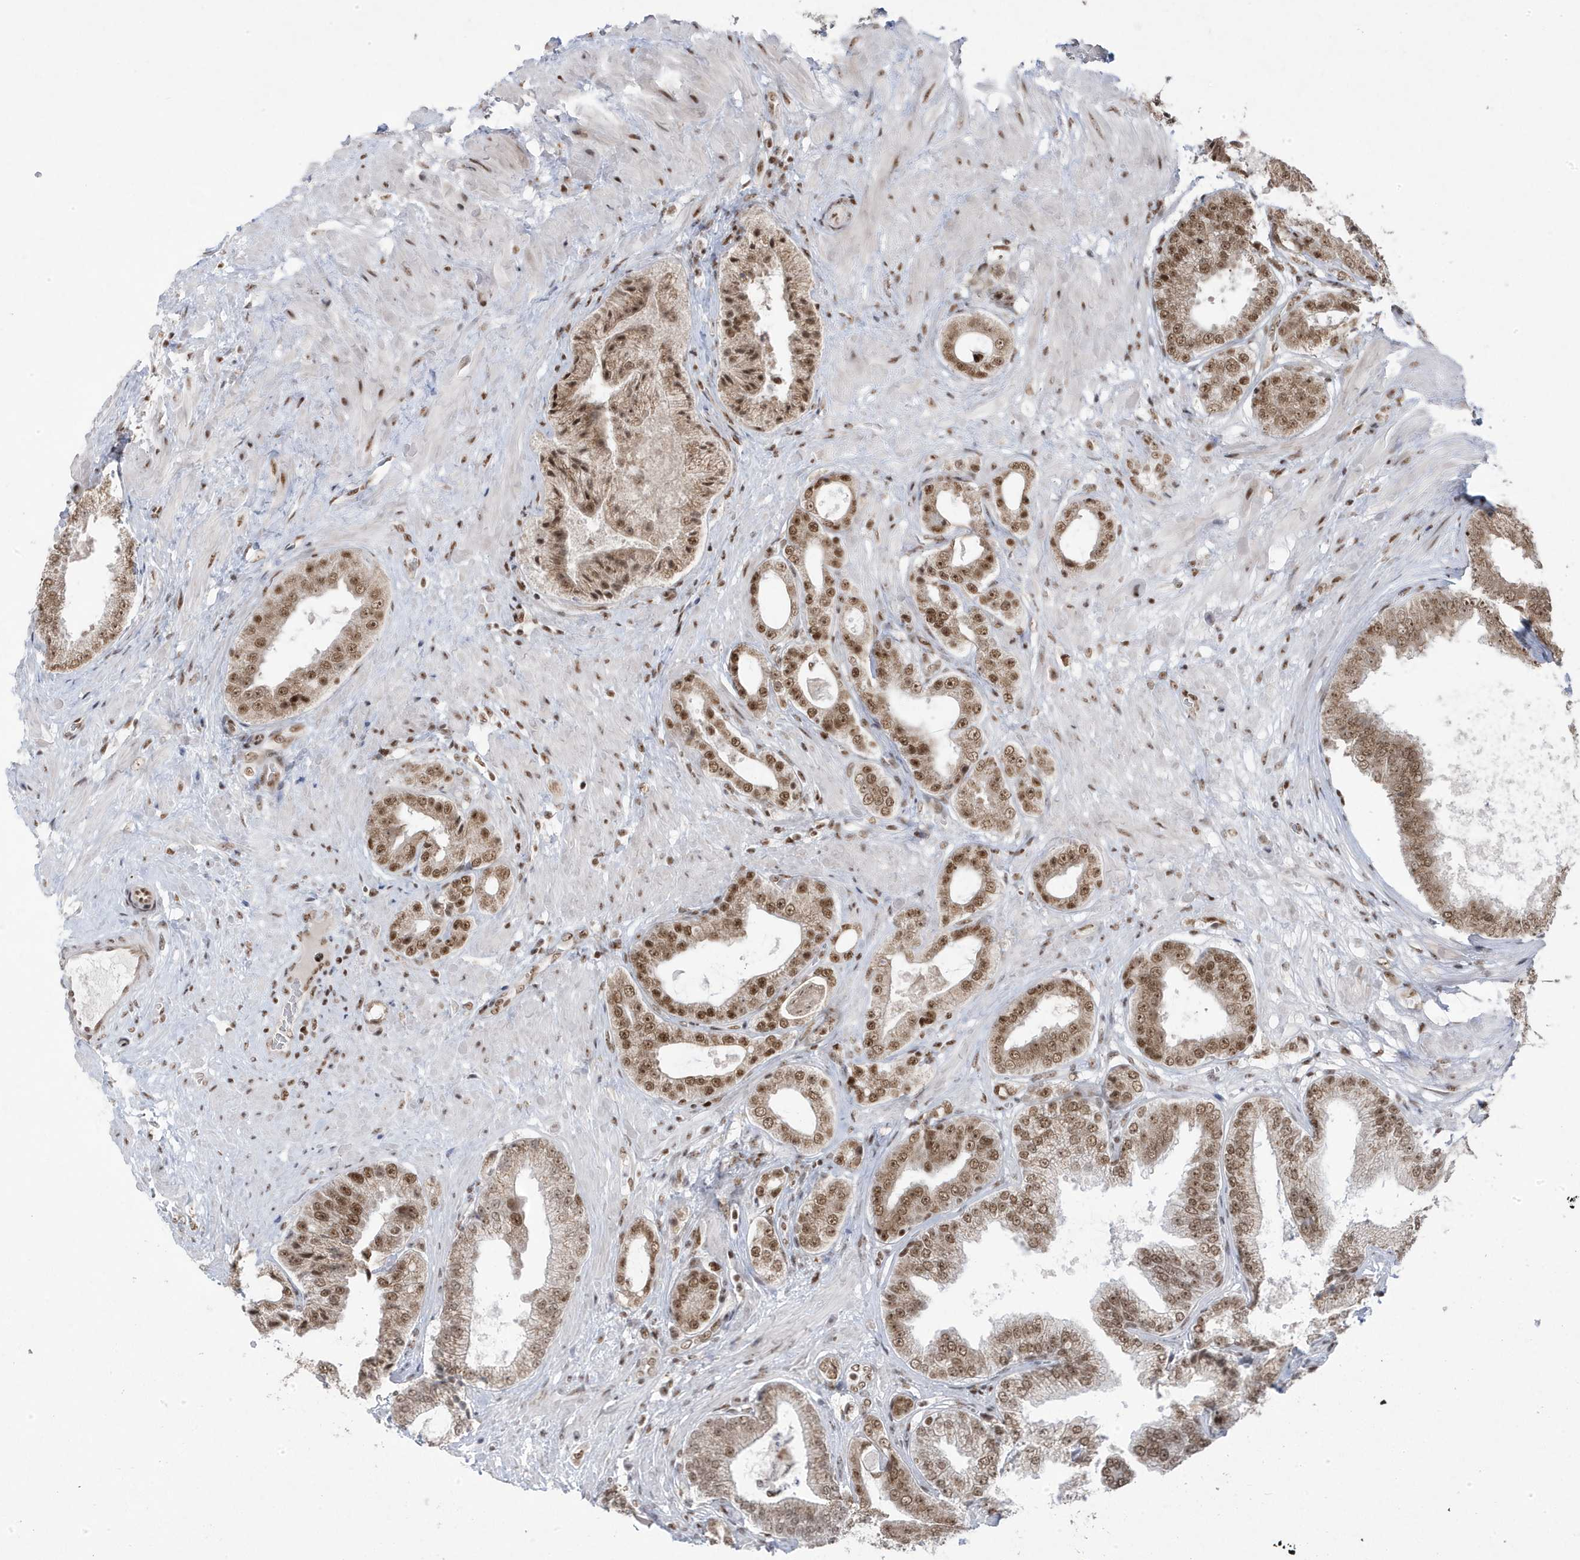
{"staining": {"intensity": "moderate", "quantity": ">75%", "location": "cytoplasmic/membranous,nuclear"}, "tissue": "prostate cancer", "cell_type": "Tumor cells", "image_type": "cancer", "snomed": [{"axis": "morphology", "description": "Adenocarcinoma, Low grade"}, {"axis": "topography", "description": "Prostate"}], "caption": "A medium amount of moderate cytoplasmic/membranous and nuclear positivity is present in approximately >75% of tumor cells in prostate cancer (low-grade adenocarcinoma) tissue. Using DAB (3,3'-diaminobenzidine) (brown) and hematoxylin (blue) stains, captured at high magnification using brightfield microscopy.", "gene": "MTREX", "patient": {"sex": "male", "age": 63}}